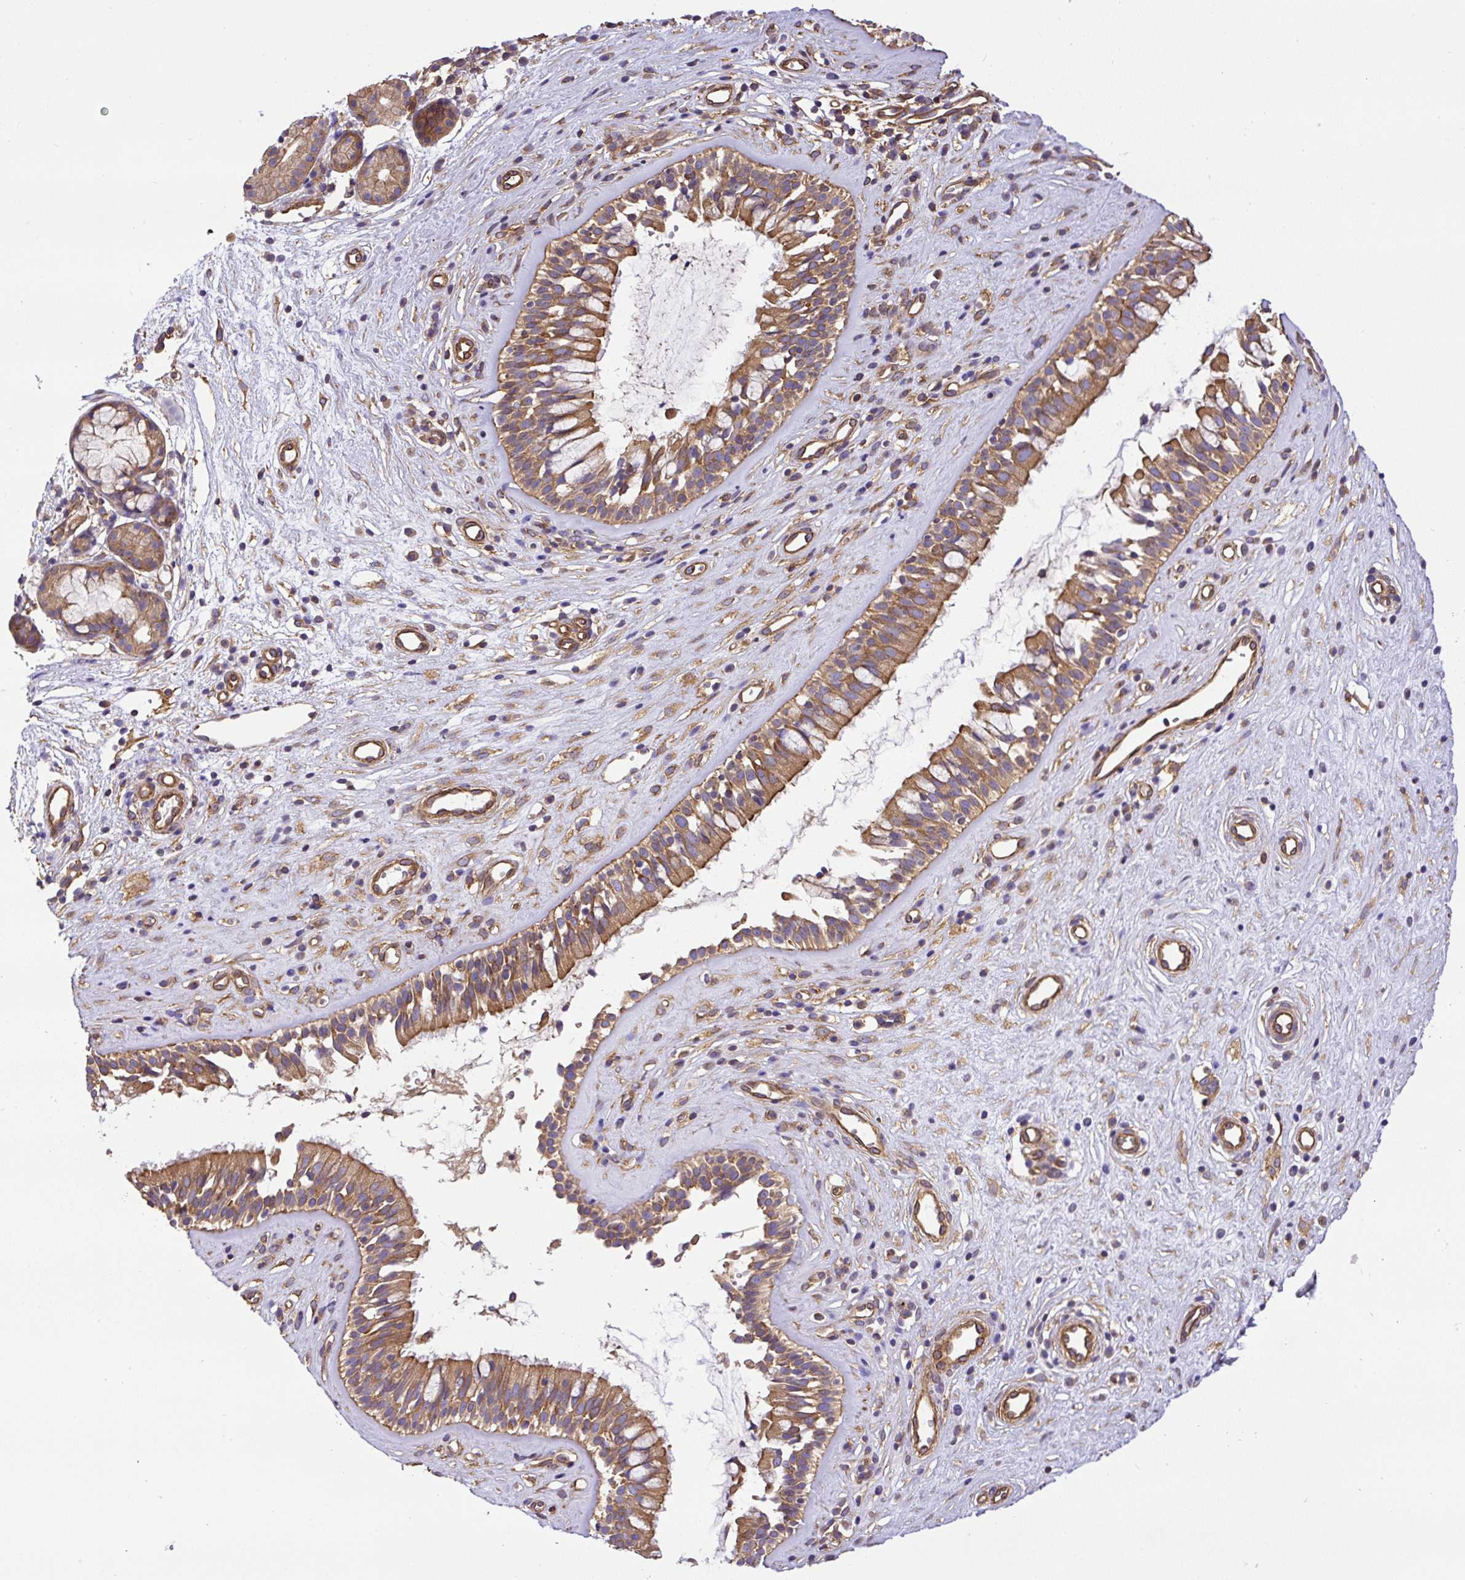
{"staining": {"intensity": "moderate", "quantity": ">75%", "location": "cytoplasmic/membranous"}, "tissue": "nasopharynx", "cell_type": "Respiratory epithelial cells", "image_type": "normal", "snomed": [{"axis": "morphology", "description": "Normal tissue, NOS"}, {"axis": "topography", "description": "Nasopharynx"}], "caption": "Immunohistochemical staining of benign nasopharynx reveals medium levels of moderate cytoplasmic/membranous positivity in about >75% of respiratory epithelial cells.", "gene": "DCTN1", "patient": {"sex": "male", "age": 32}}